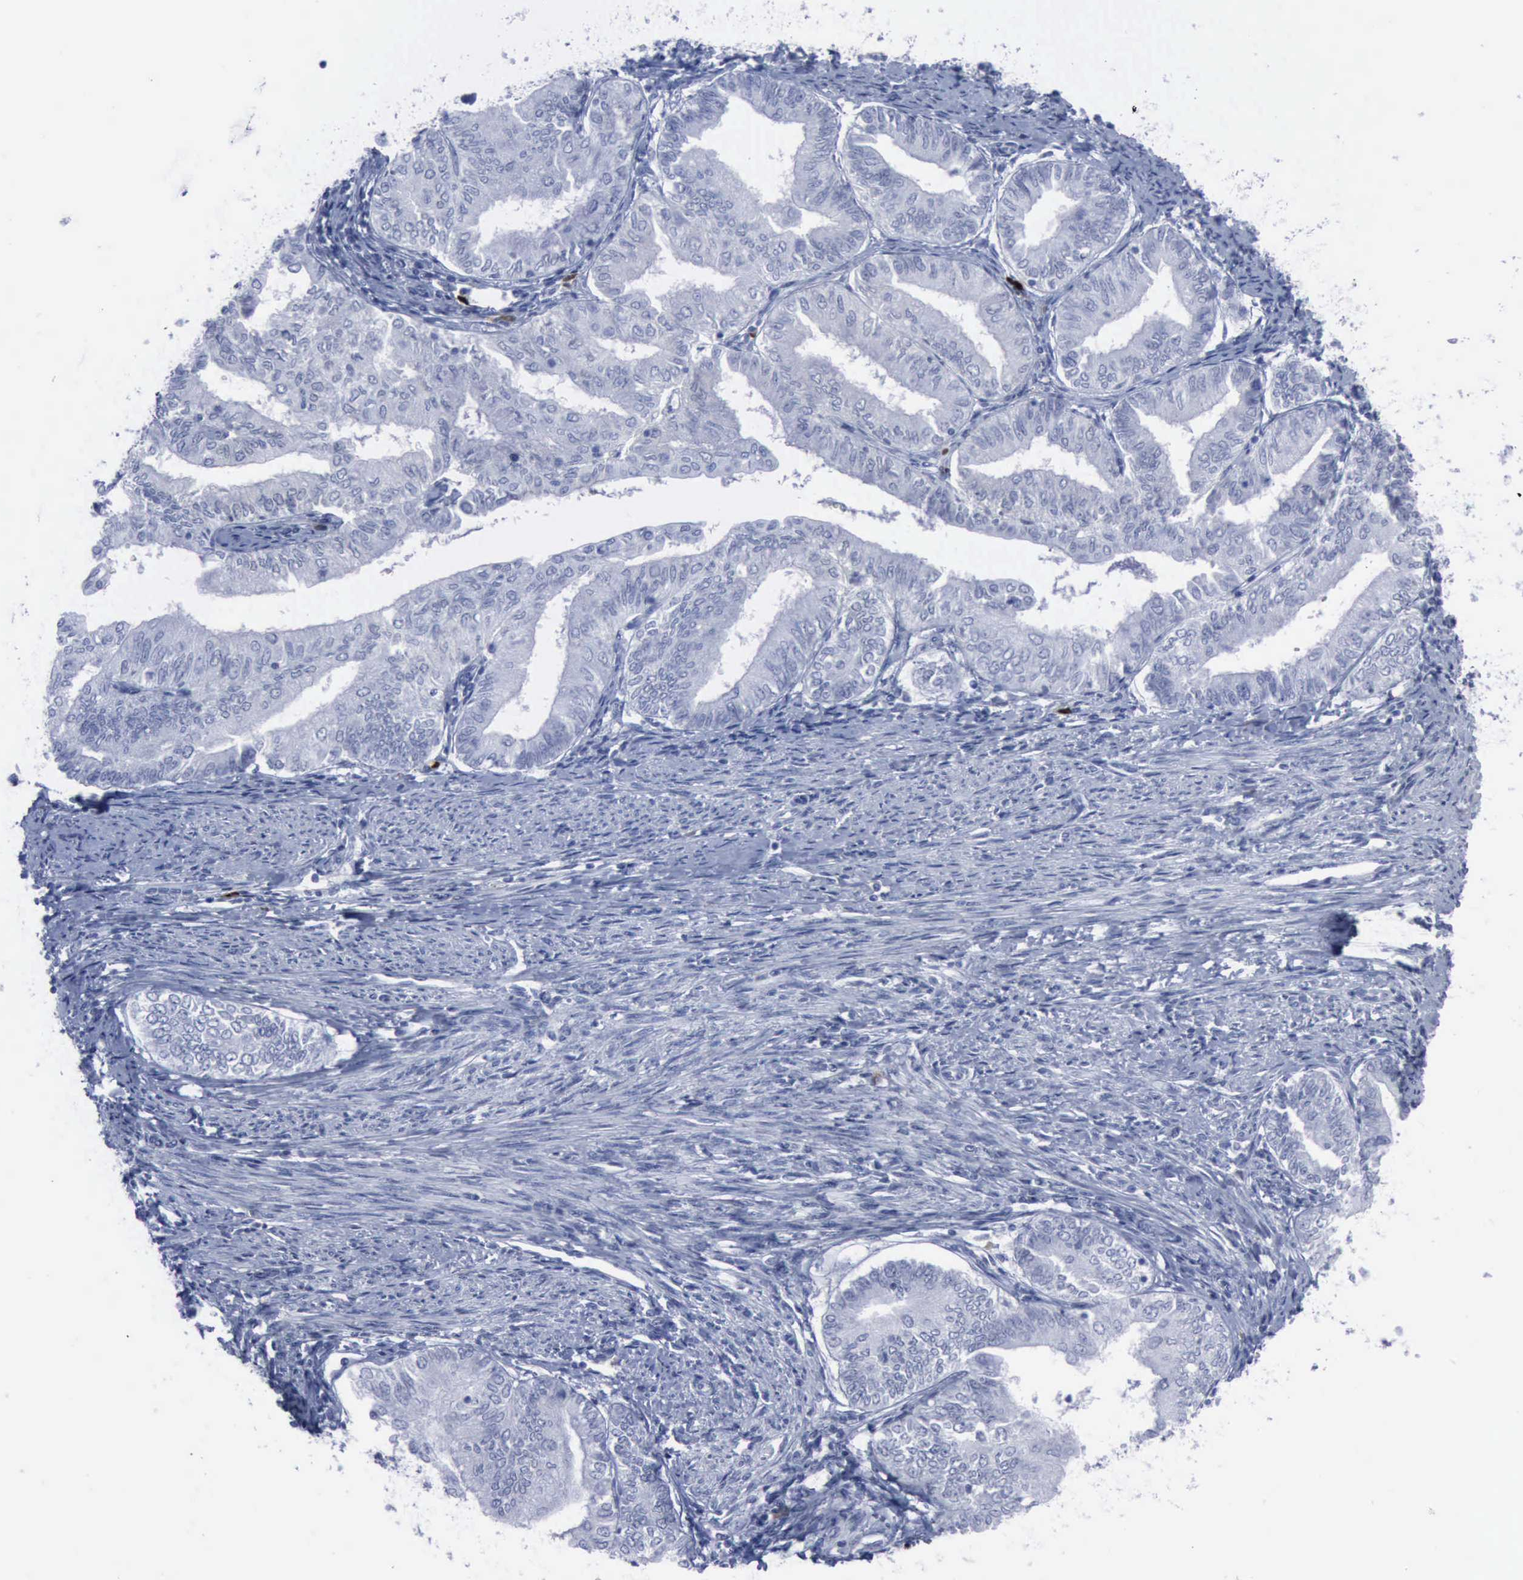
{"staining": {"intensity": "negative", "quantity": "none", "location": "none"}, "tissue": "endometrial cancer", "cell_type": "Tumor cells", "image_type": "cancer", "snomed": [{"axis": "morphology", "description": "Adenocarcinoma, NOS"}, {"axis": "topography", "description": "Endometrium"}], "caption": "This is an IHC micrograph of human endometrial adenocarcinoma. There is no positivity in tumor cells.", "gene": "NGFR", "patient": {"sex": "female", "age": 66}}